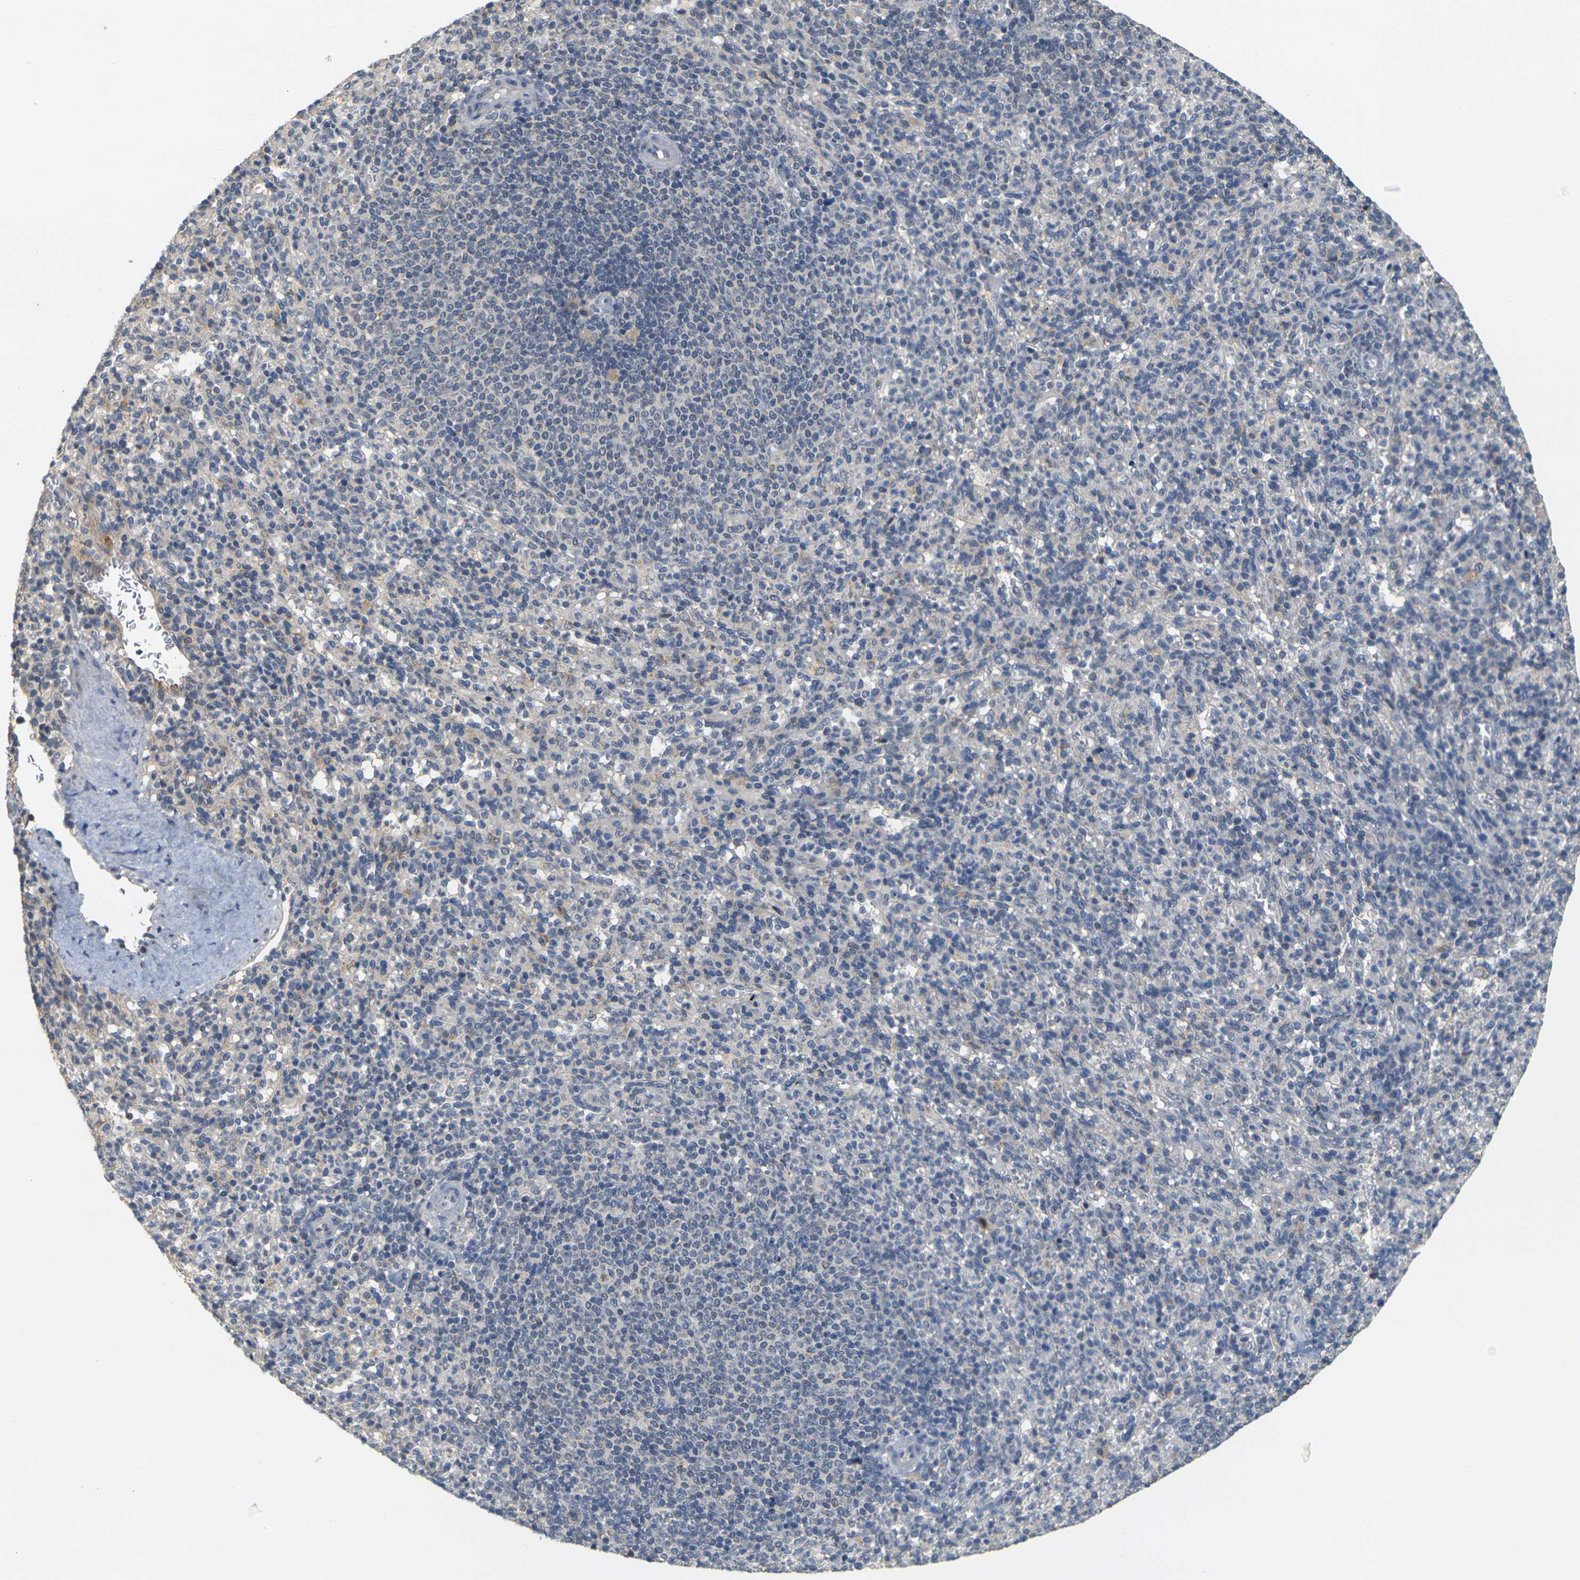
{"staining": {"intensity": "negative", "quantity": "none", "location": "none"}, "tissue": "spleen", "cell_type": "Cells in red pulp", "image_type": "normal", "snomed": [{"axis": "morphology", "description": "Normal tissue, NOS"}, {"axis": "topography", "description": "Spleen"}], "caption": "This histopathology image is of benign spleen stained with immunohistochemistry to label a protein in brown with the nuclei are counter-stained blue. There is no positivity in cells in red pulp.", "gene": "GDAP1", "patient": {"sex": "male", "age": 36}}